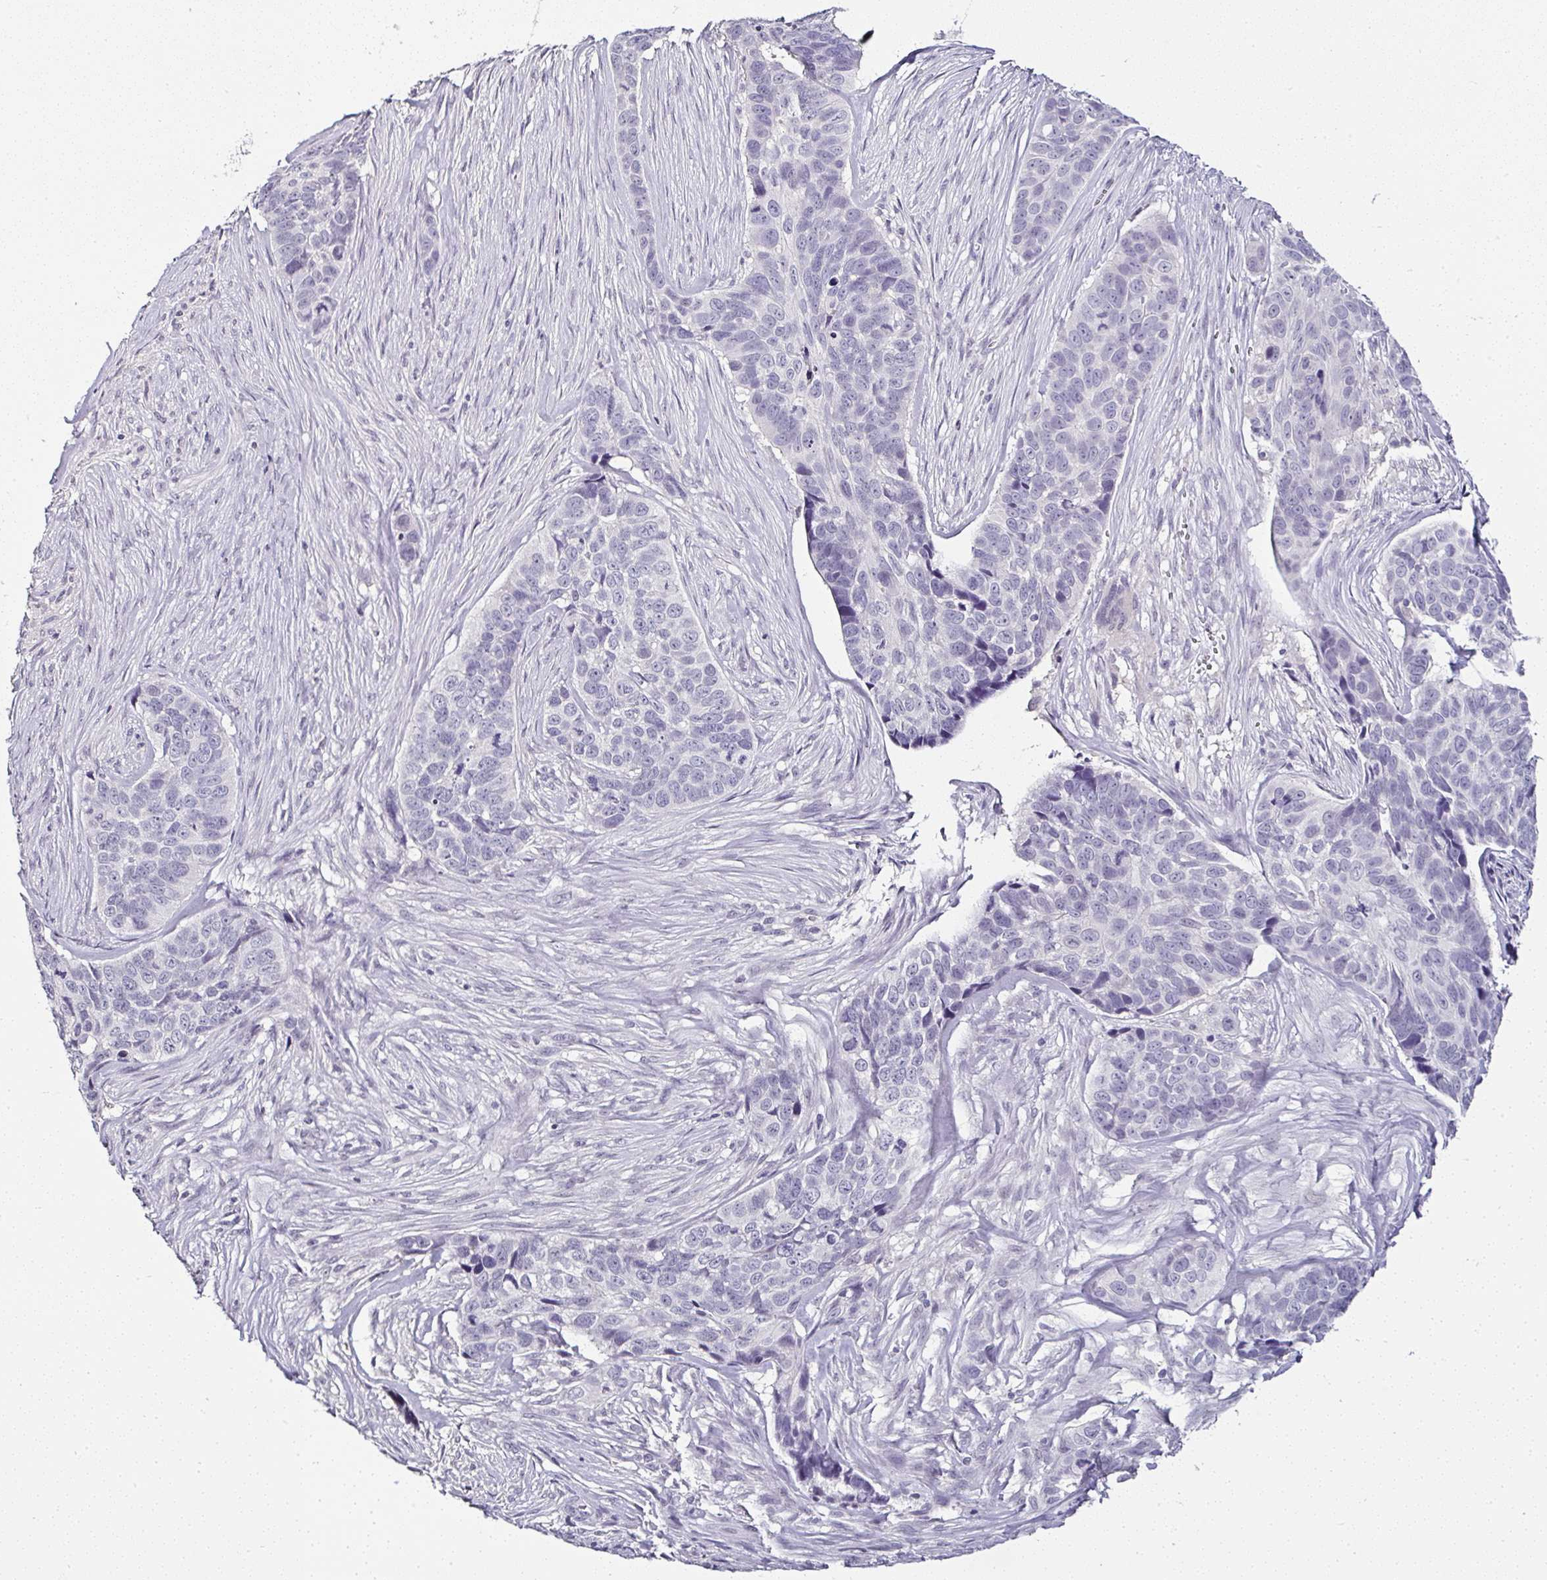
{"staining": {"intensity": "negative", "quantity": "none", "location": "none"}, "tissue": "skin cancer", "cell_type": "Tumor cells", "image_type": "cancer", "snomed": [{"axis": "morphology", "description": "Basal cell carcinoma"}, {"axis": "topography", "description": "Skin"}], "caption": "The image shows no significant staining in tumor cells of basal cell carcinoma (skin).", "gene": "SERPINB3", "patient": {"sex": "female", "age": 82}}